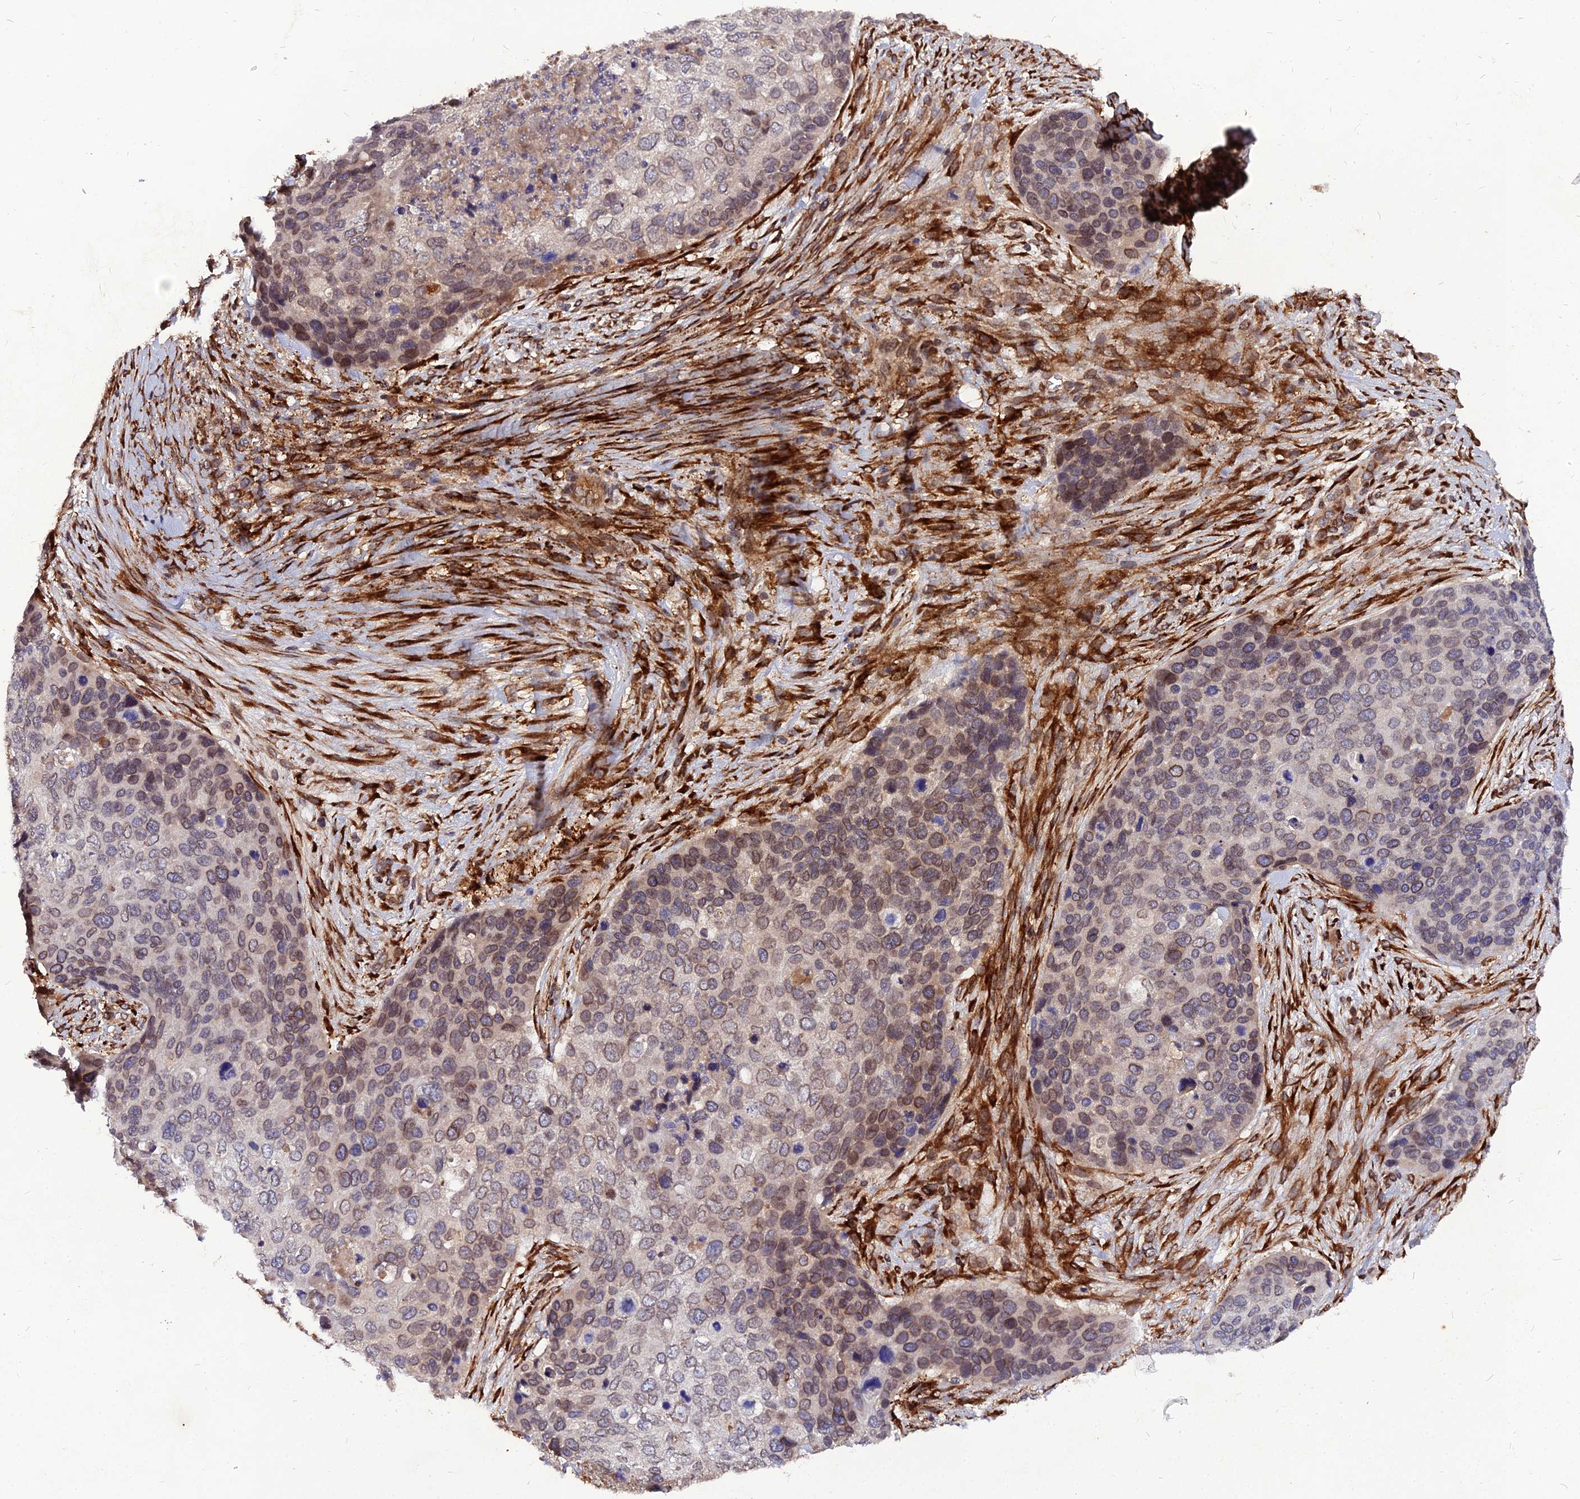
{"staining": {"intensity": "moderate", "quantity": "25%-75%", "location": "cytoplasmic/membranous,nuclear"}, "tissue": "skin cancer", "cell_type": "Tumor cells", "image_type": "cancer", "snomed": [{"axis": "morphology", "description": "Basal cell carcinoma"}, {"axis": "topography", "description": "Skin"}], "caption": "Tumor cells show medium levels of moderate cytoplasmic/membranous and nuclear expression in about 25%-75% of cells in skin cancer (basal cell carcinoma).", "gene": "PDE4D", "patient": {"sex": "female", "age": 74}}